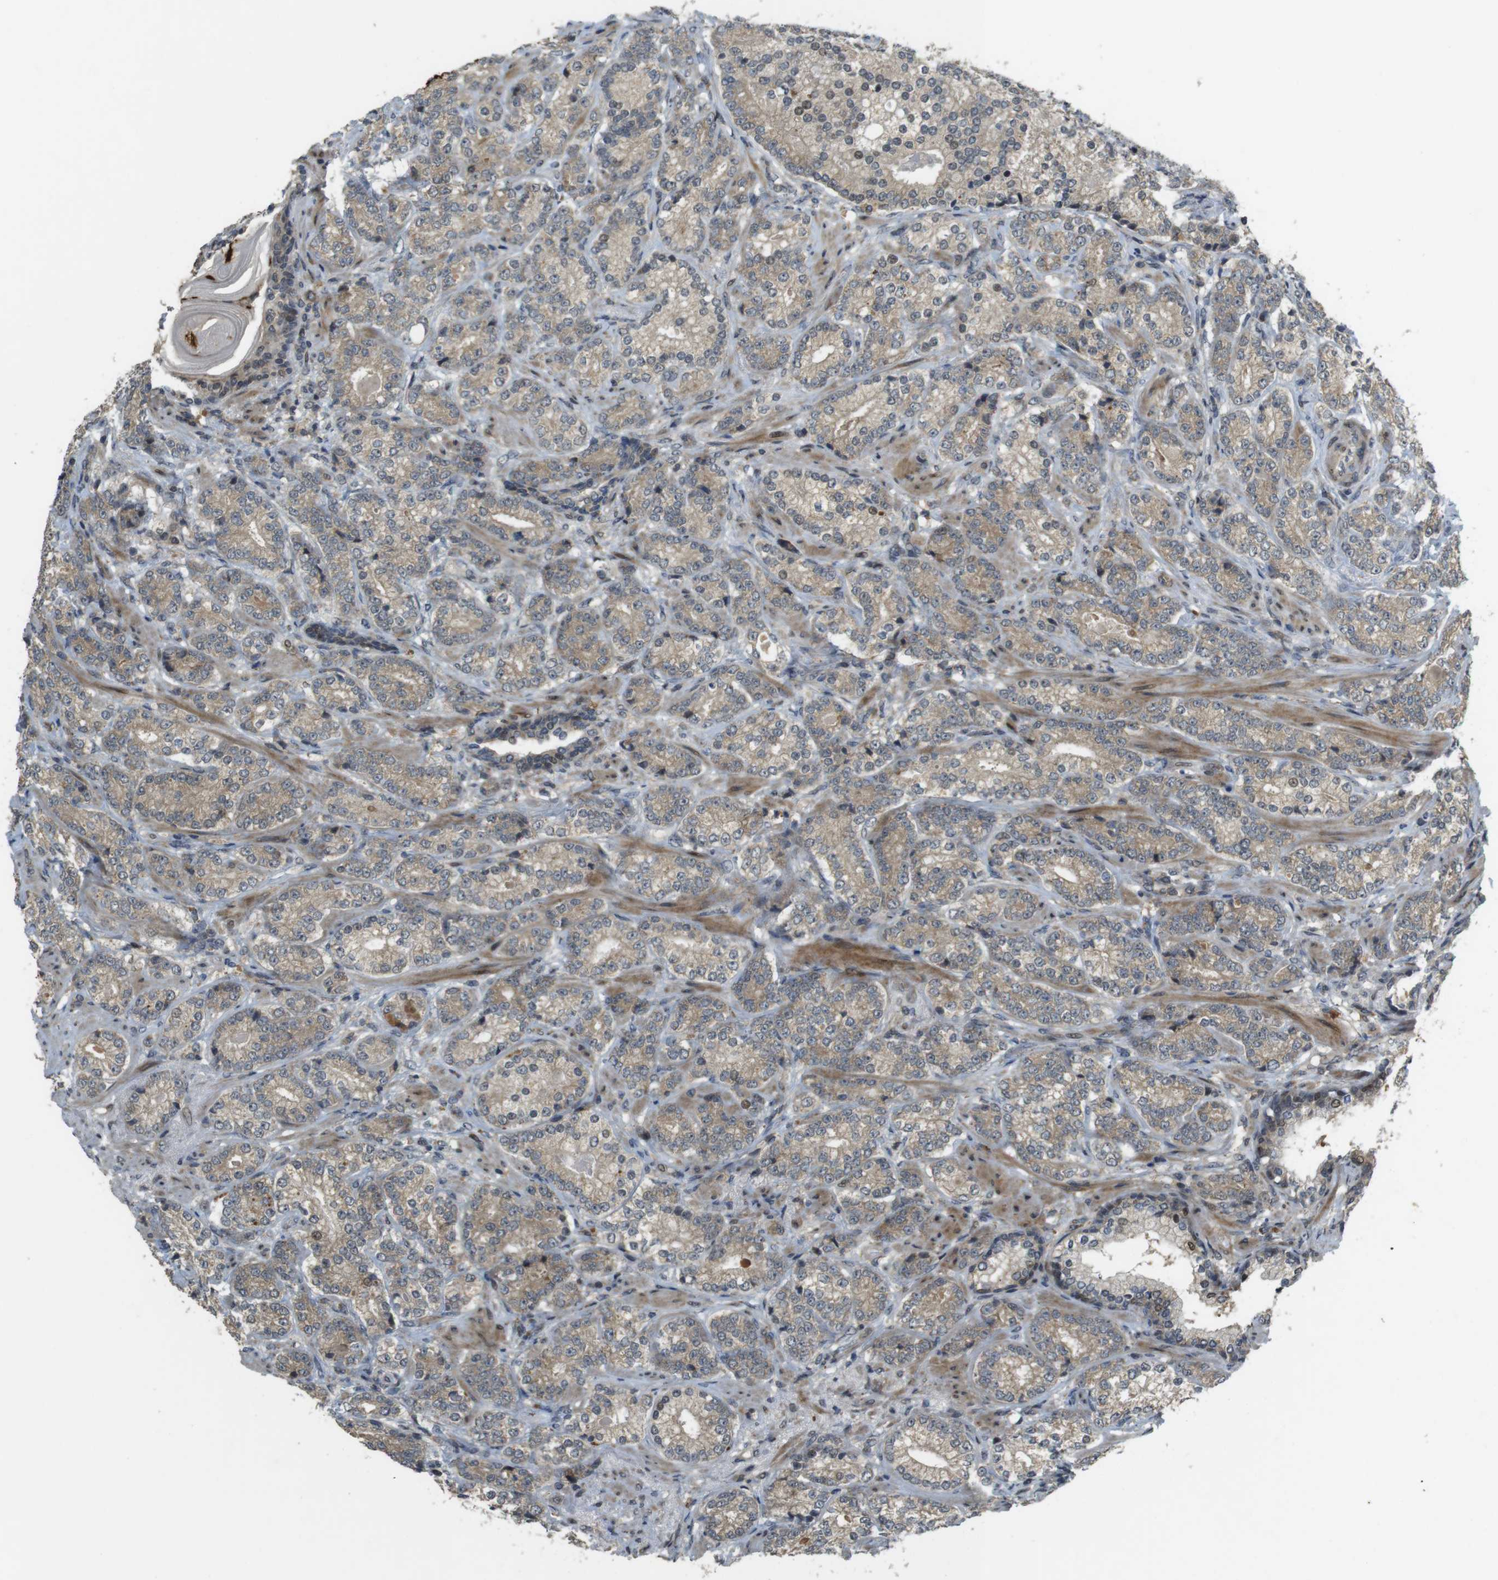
{"staining": {"intensity": "weak", "quantity": ">75%", "location": "cytoplasmic/membranous"}, "tissue": "prostate cancer", "cell_type": "Tumor cells", "image_type": "cancer", "snomed": [{"axis": "morphology", "description": "Adenocarcinoma, High grade"}, {"axis": "topography", "description": "Prostate"}], "caption": "DAB immunohistochemical staining of human prostate high-grade adenocarcinoma exhibits weak cytoplasmic/membranous protein expression in approximately >75% of tumor cells.", "gene": "TMX3", "patient": {"sex": "male", "age": 61}}